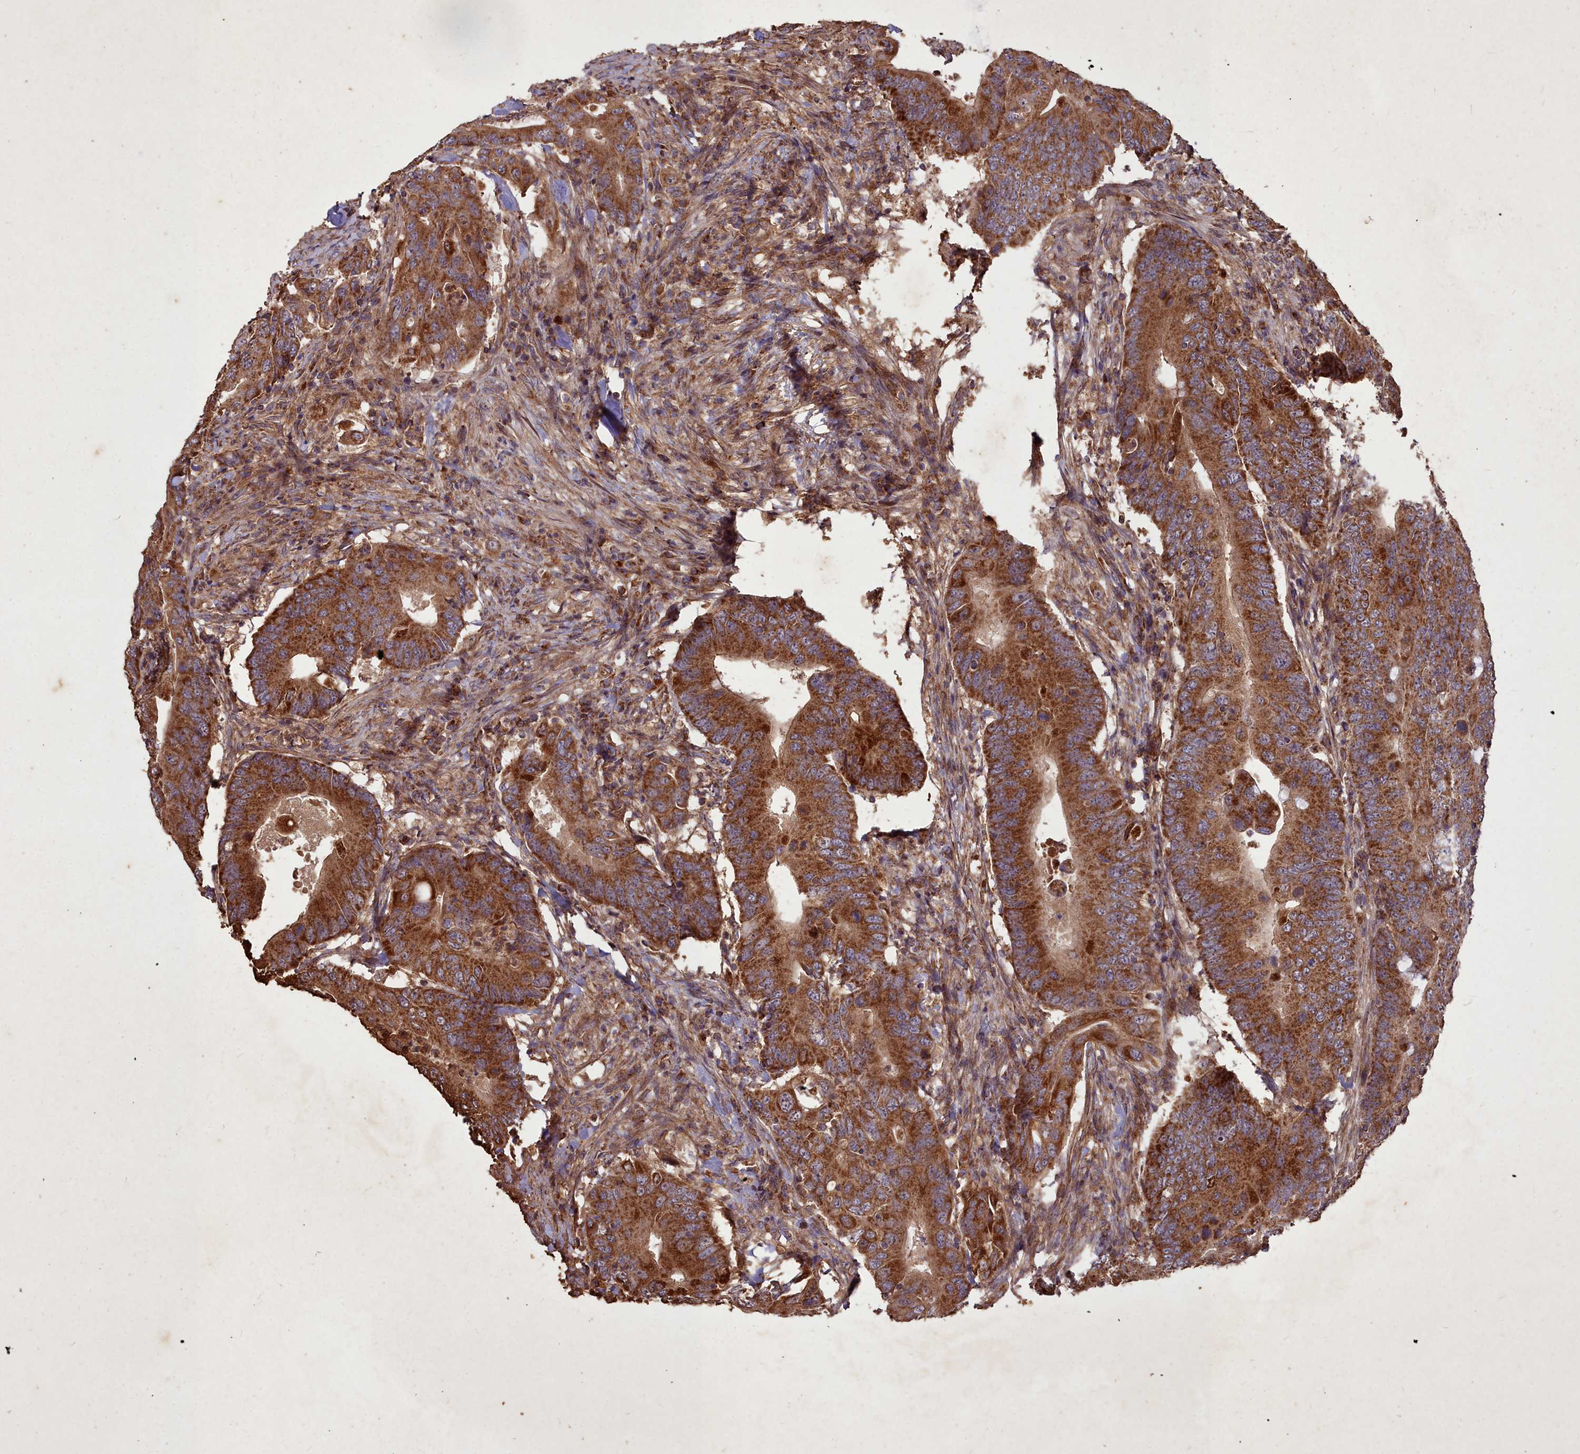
{"staining": {"intensity": "strong", "quantity": ">75%", "location": "cytoplasmic/membranous"}, "tissue": "colorectal cancer", "cell_type": "Tumor cells", "image_type": "cancer", "snomed": [{"axis": "morphology", "description": "Adenocarcinoma, NOS"}, {"axis": "topography", "description": "Colon"}], "caption": "Tumor cells reveal strong cytoplasmic/membranous expression in about >75% of cells in colorectal adenocarcinoma. (Brightfield microscopy of DAB IHC at high magnification).", "gene": "COX11", "patient": {"sex": "male", "age": 71}}